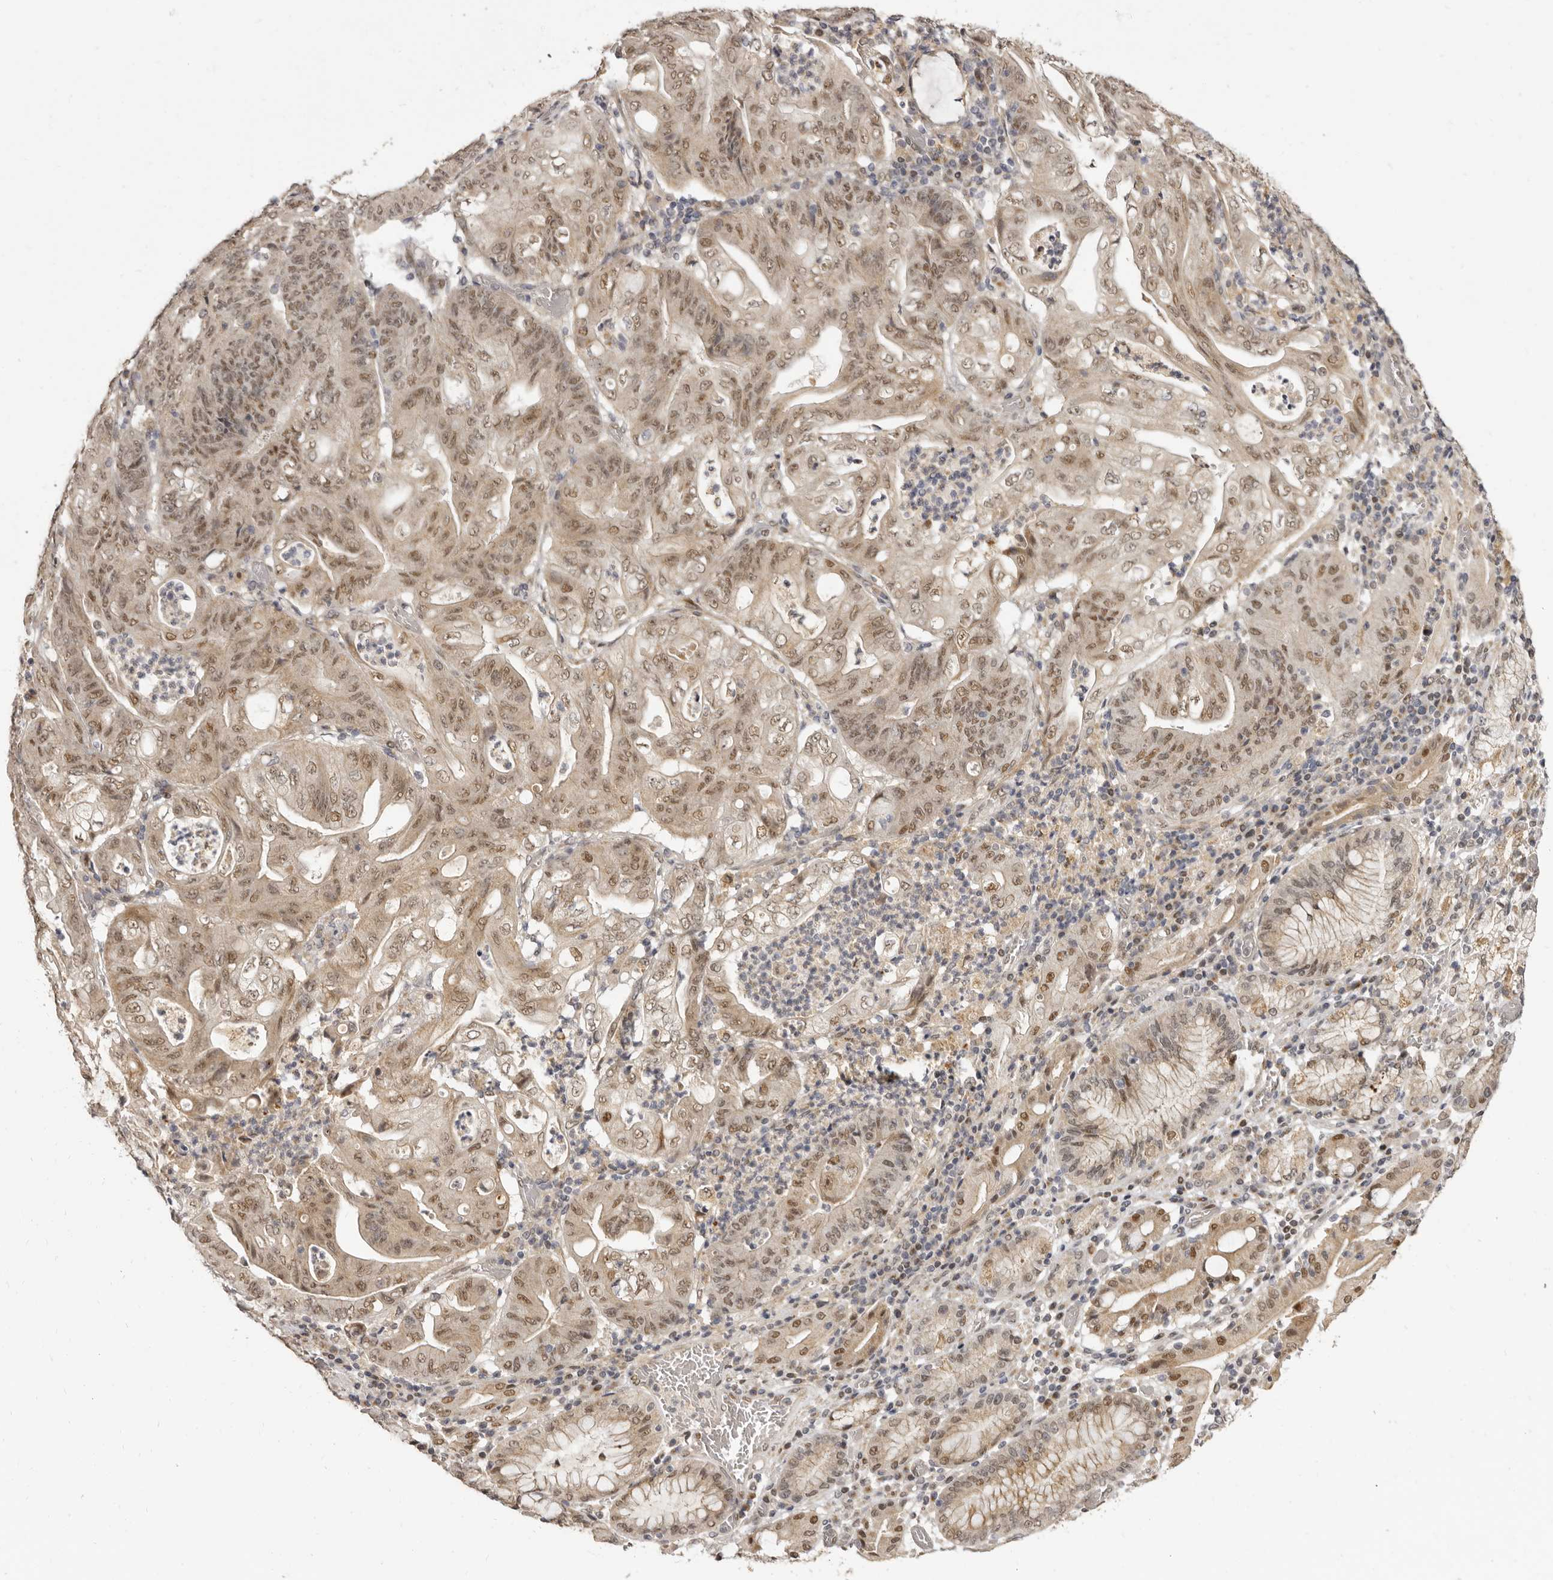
{"staining": {"intensity": "moderate", "quantity": ">75%", "location": "cytoplasmic/membranous,nuclear"}, "tissue": "stomach cancer", "cell_type": "Tumor cells", "image_type": "cancer", "snomed": [{"axis": "morphology", "description": "Adenocarcinoma, NOS"}, {"axis": "topography", "description": "Stomach"}], "caption": "Stomach cancer tissue demonstrates moderate cytoplasmic/membranous and nuclear staining in about >75% of tumor cells", "gene": "ZNF326", "patient": {"sex": "female", "age": 73}}